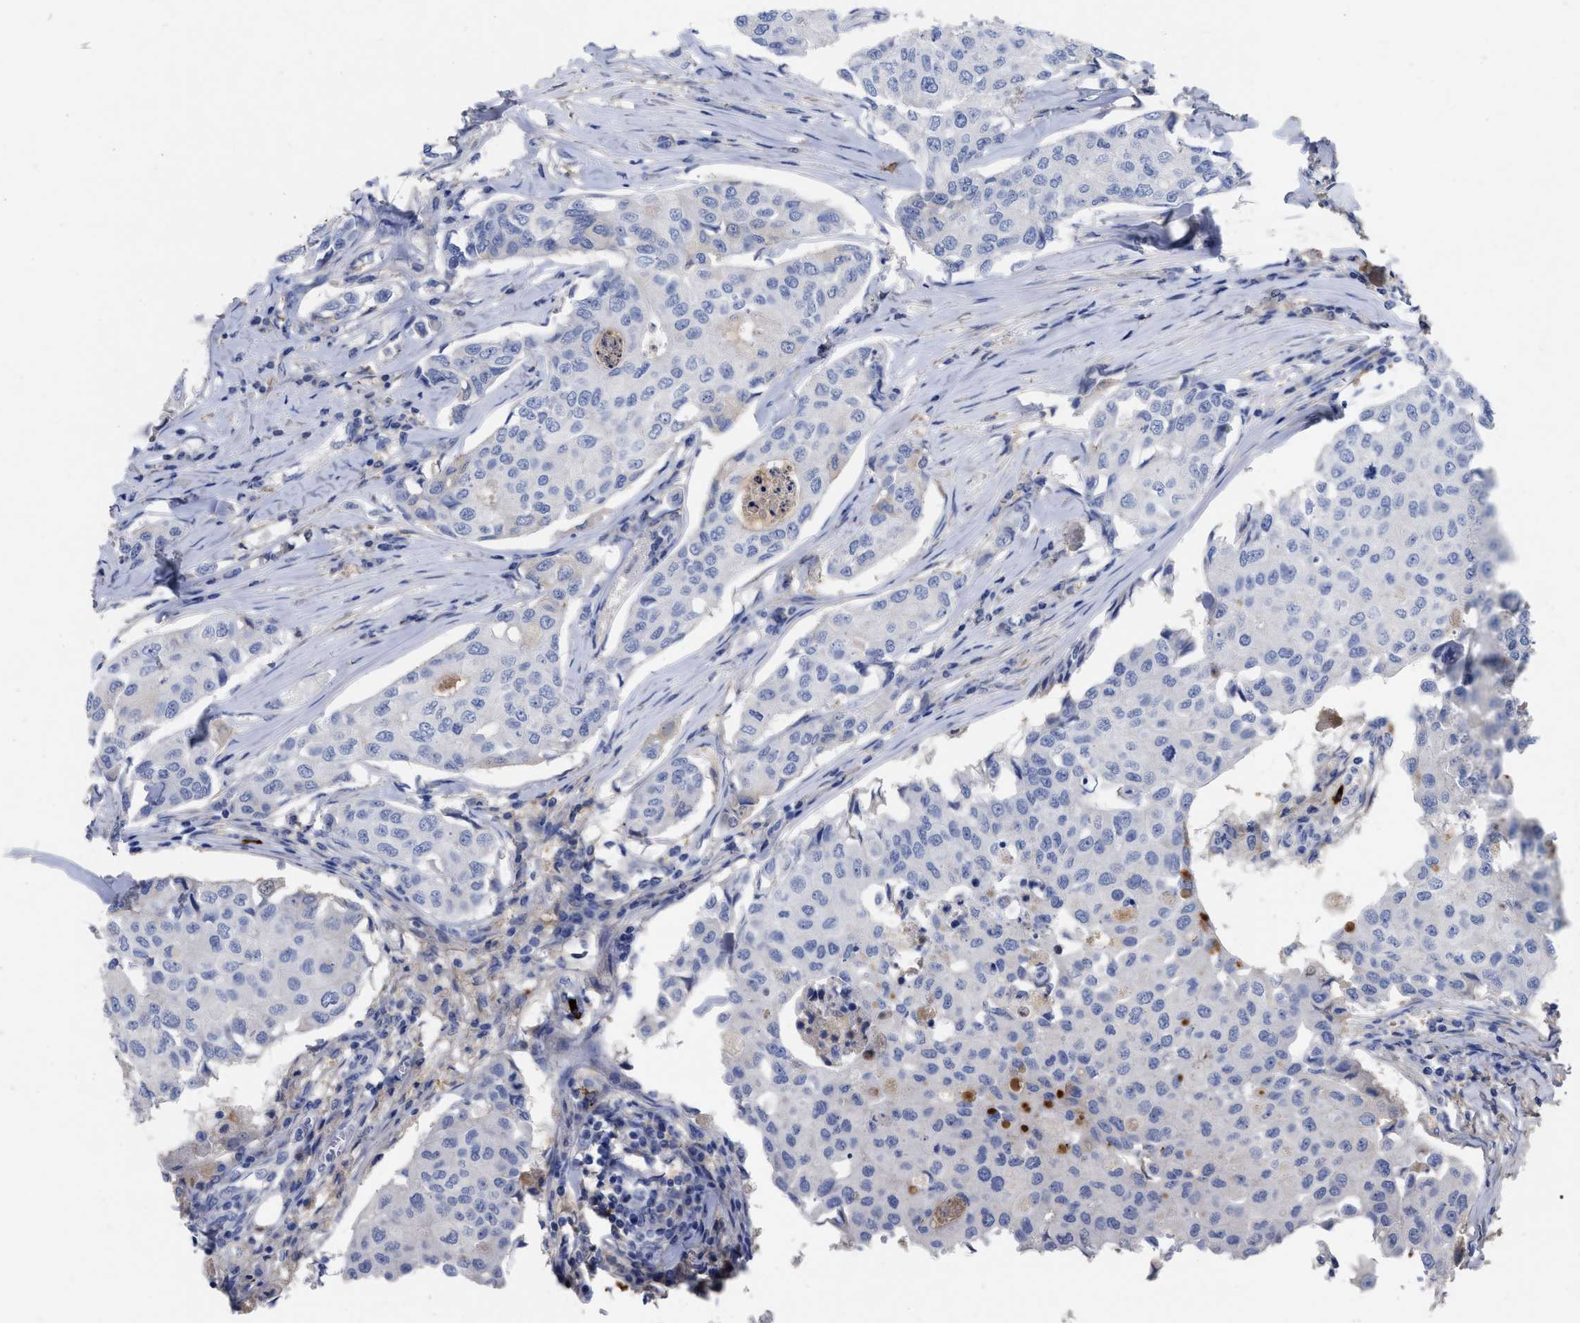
{"staining": {"intensity": "negative", "quantity": "none", "location": "none"}, "tissue": "breast cancer", "cell_type": "Tumor cells", "image_type": "cancer", "snomed": [{"axis": "morphology", "description": "Duct carcinoma"}, {"axis": "topography", "description": "Breast"}], "caption": "Tumor cells show no significant protein staining in breast invasive ductal carcinoma.", "gene": "IGHV5-51", "patient": {"sex": "female", "age": 80}}